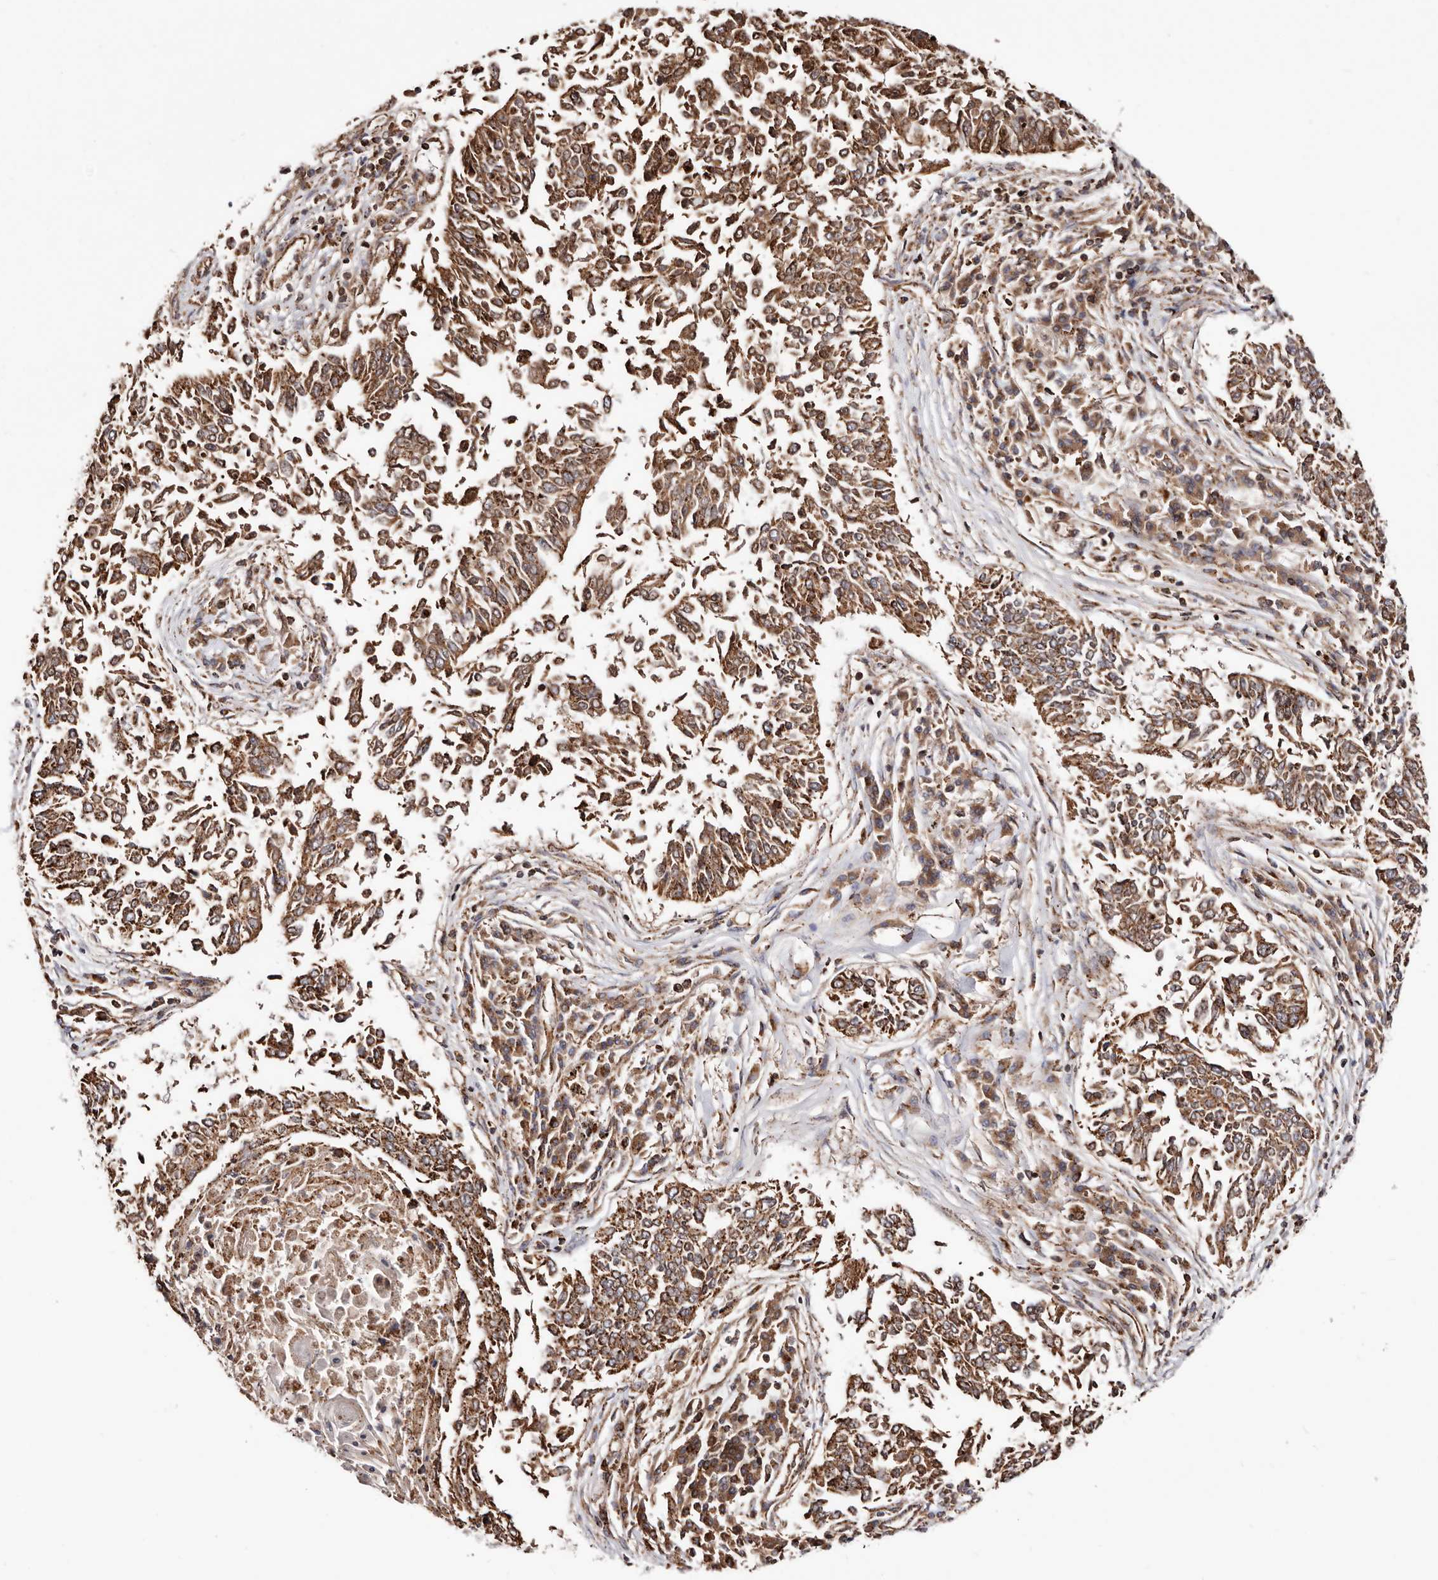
{"staining": {"intensity": "moderate", "quantity": ">75%", "location": "cytoplasmic/membranous"}, "tissue": "lung cancer", "cell_type": "Tumor cells", "image_type": "cancer", "snomed": [{"axis": "morphology", "description": "Normal tissue, NOS"}, {"axis": "morphology", "description": "Squamous cell carcinoma, NOS"}, {"axis": "topography", "description": "Cartilage tissue"}, {"axis": "topography", "description": "Bronchus"}, {"axis": "topography", "description": "Lung"}, {"axis": "topography", "description": "Peripheral nerve tissue"}], "caption": "Lung cancer tissue displays moderate cytoplasmic/membranous positivity in approximately >75% of tumor cells, visualized by immunohistochemistry. The staining was performed using DAB (3,3'-diaminobenzidine) to visualize the protein expression in brown, while the nuclei were stained in blue with hematoxylin (Magnification: 20x).", "gene": "PRKACB", "patient": {"sex": "female", "age": 49}}